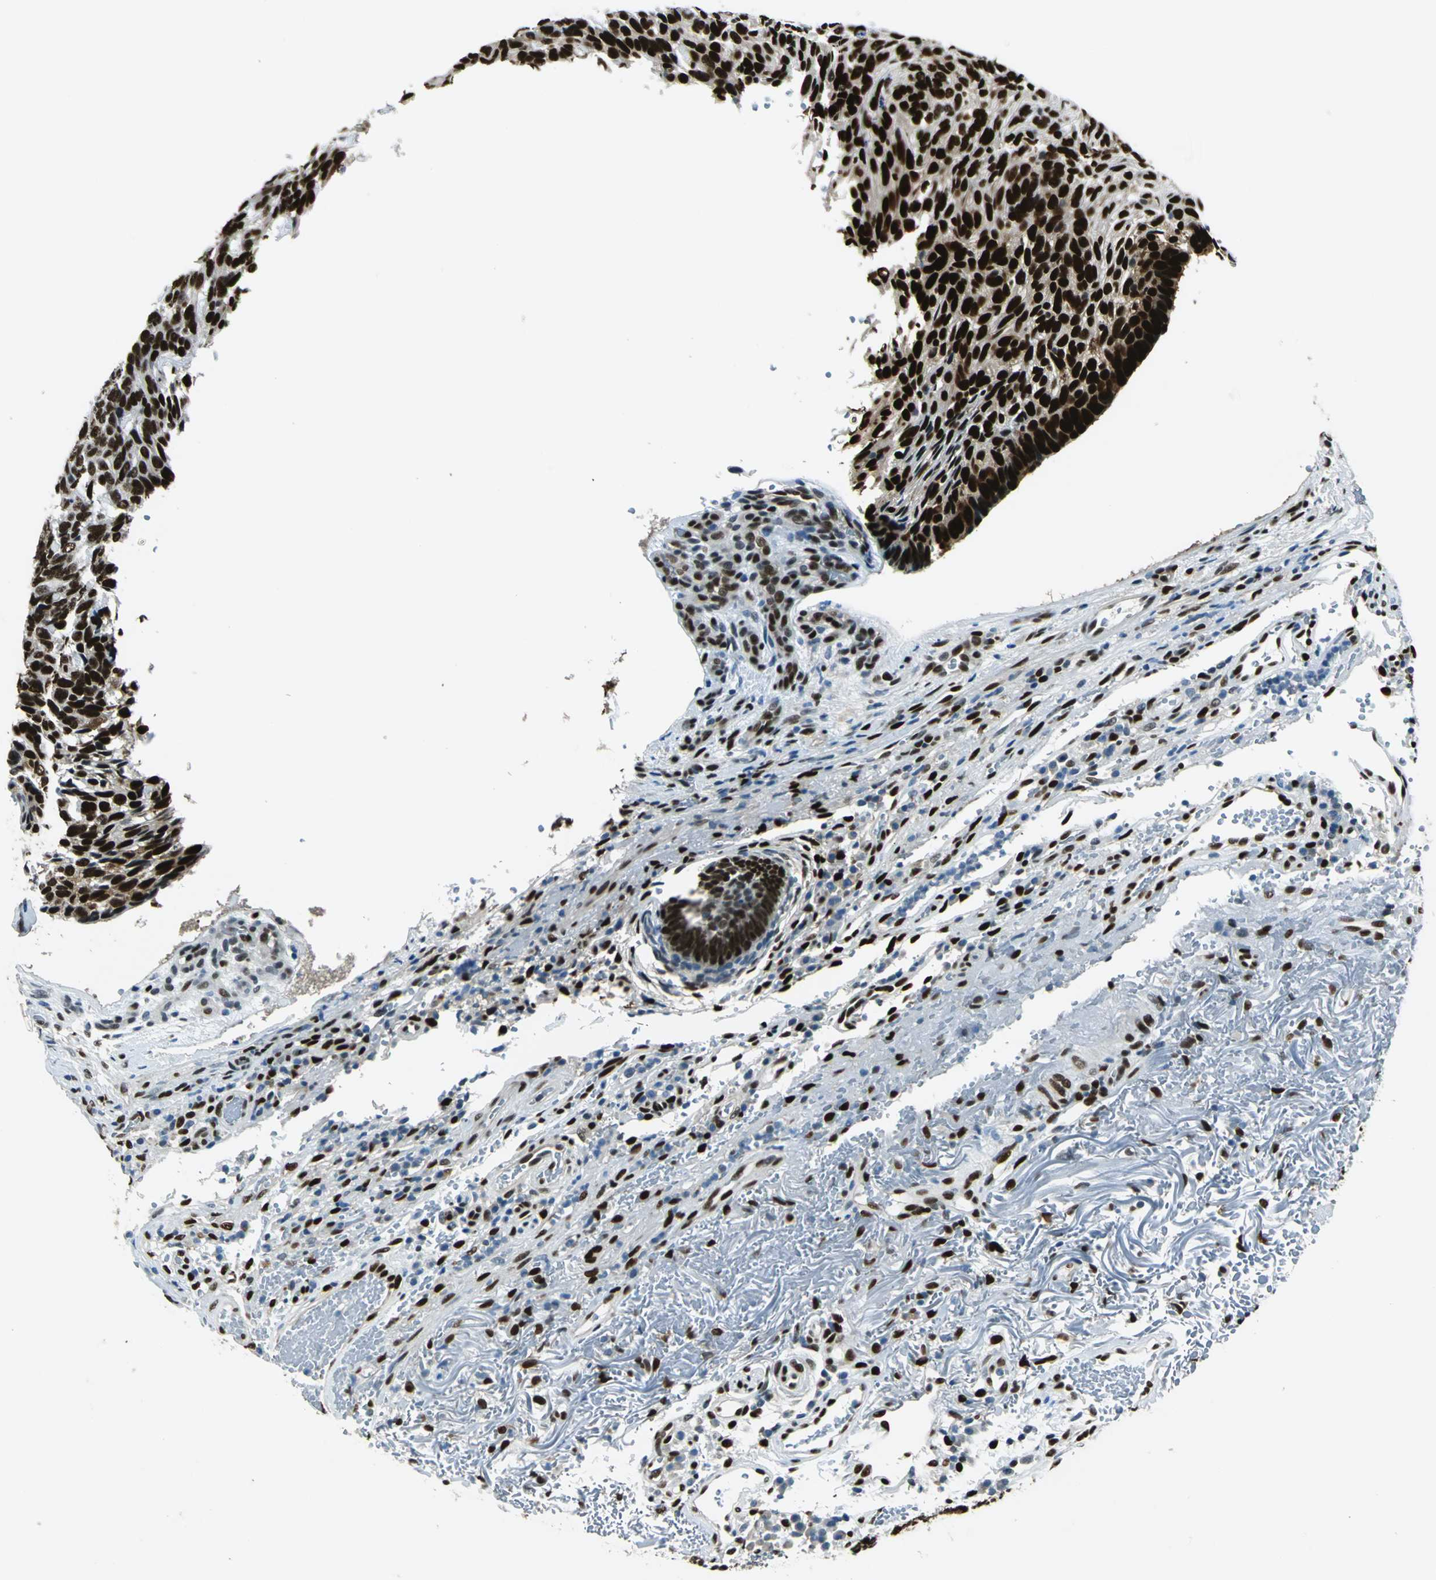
{"staining": {"intensity": "strong", "quantity": ">75%", "location": "nuclear"}, "tissue": "skin cancer", "cell_type": "Tumor cells", "image_type": "cancer", "snomed": [{"axis": "morphology", "description": "Basal cell carcinoma"}, {"axis": "topography", "description": "Skin"}], "caption": "DAB immunohistochemical staining of basal cell carcinoma (skin) demonstrates strong nuclear protein staining in about >75% of tumor cells. The staining was performed using DAB to visualize the protein expression in brown, while the nuclei were stained in blue with hematoxylin (Magnification: 20x).", "gene": "NFIA", "patient": {"sex": "male", "age": 72}}